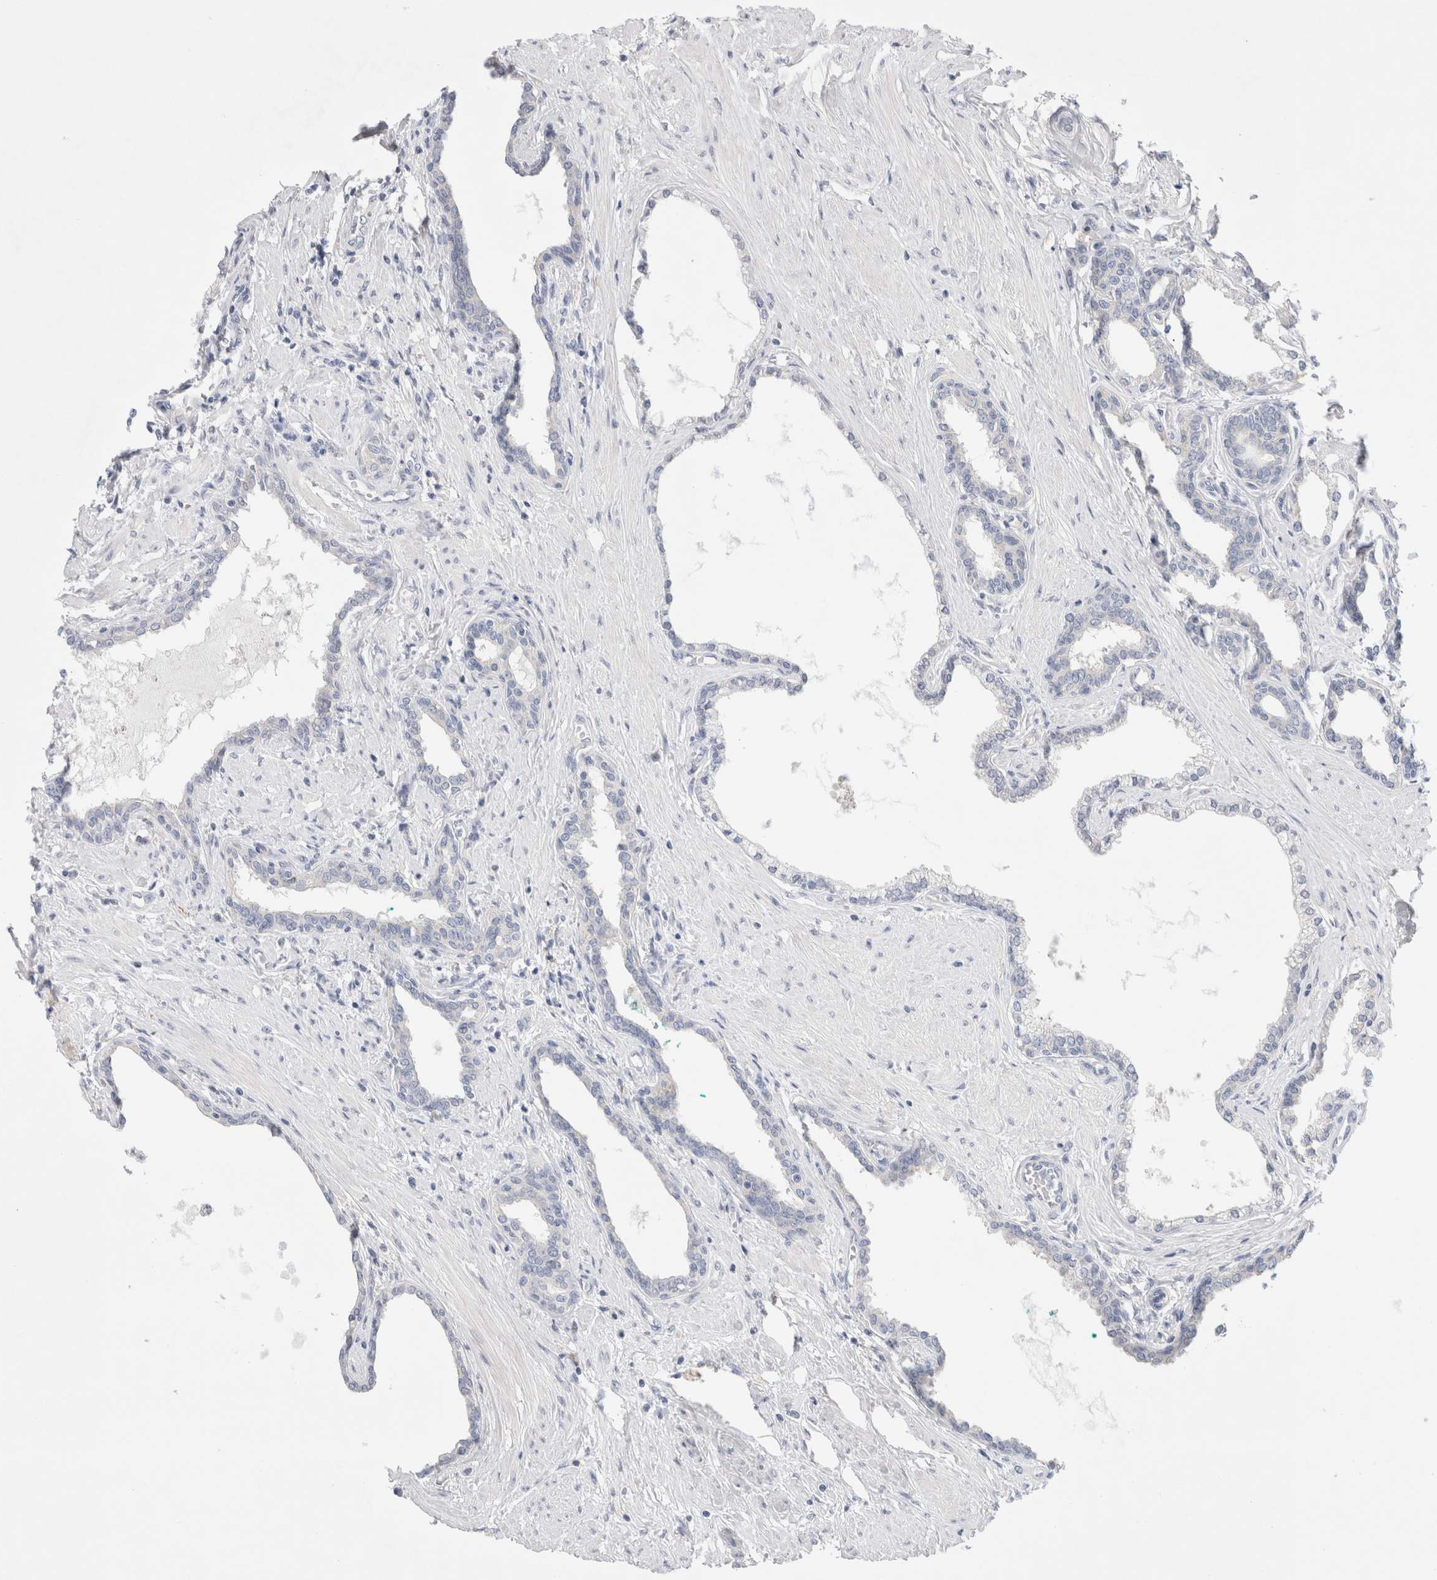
{"staining": {"intensity": "negative", "quantity": "none", "location": "none"}, "tissue": "prostate cancer", "cell_type": "Tumor cells", "image_type": "cancer", "snomed": [{"axis": "morphology", "description": "Adenocarcinoma, High grade"}, {"axis": "topography", "description": "Prostate"}], "caption": "IHC photomicrograph of neoplastic tissue: adenocarcinoma (high-grade) (prostate) stained with DAB shows no significant protein positivity in tumor cells. (Stains: DAB immunohistochemistry (IHC) with hematoxylin counter stain, Microscopy: brightfield microscopy at high magnification).", "gene": "RBM12B", "patient": {"sex": "male", "age": 52}}